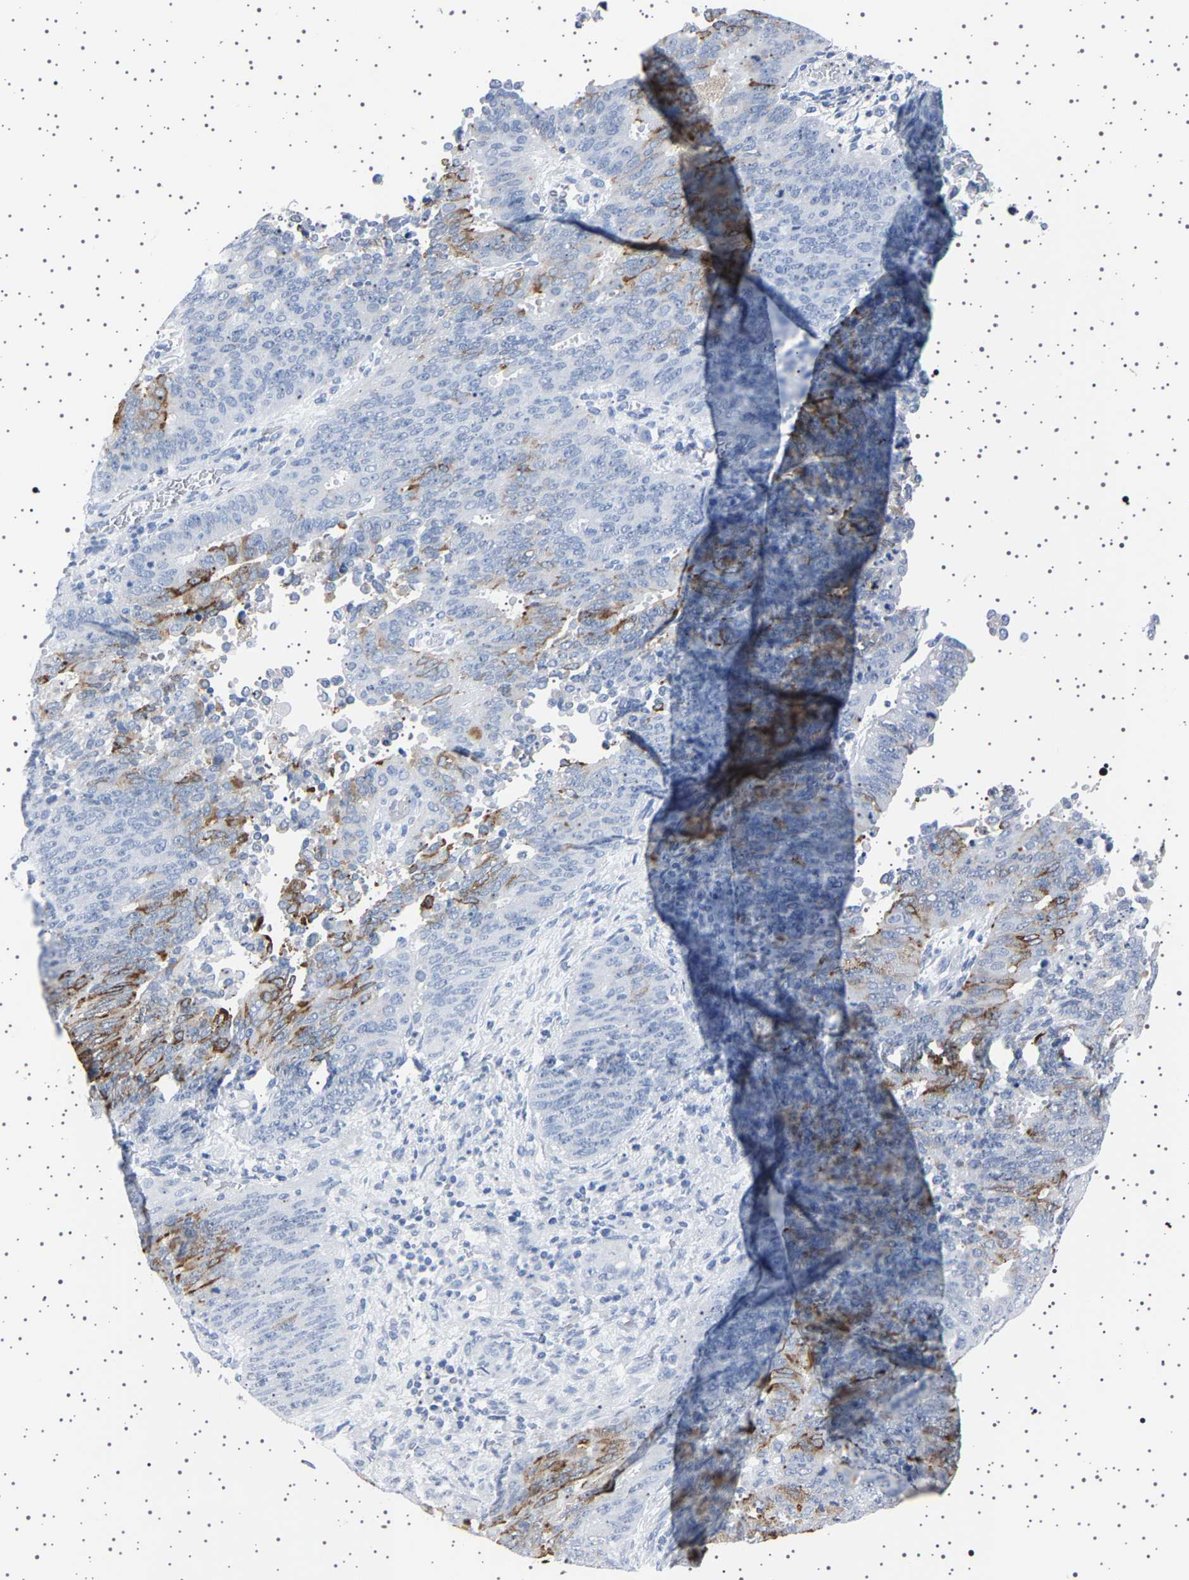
{"staining": {"intensity": "moderate", "quantity": "<25%", "location": "cytoplasmic/membranous"}, "tissue": "cervical cancer", "cell_type": "Tumor cells", "image_type": "cancer", "snomed": [{"axis": "morphology", "description": "Adenocarcinoma, NOS"}, {"axis": "topography", "description": "Cervix"}], "caption": "There is low levels of moderate cytoplasmic/membranous positivity in tumor cells of cervical cancer, as demonstrated by immunohistochemical staining (brown color).", "gene": "TFF3", "patient": {"sex": "female", "age": 44}}